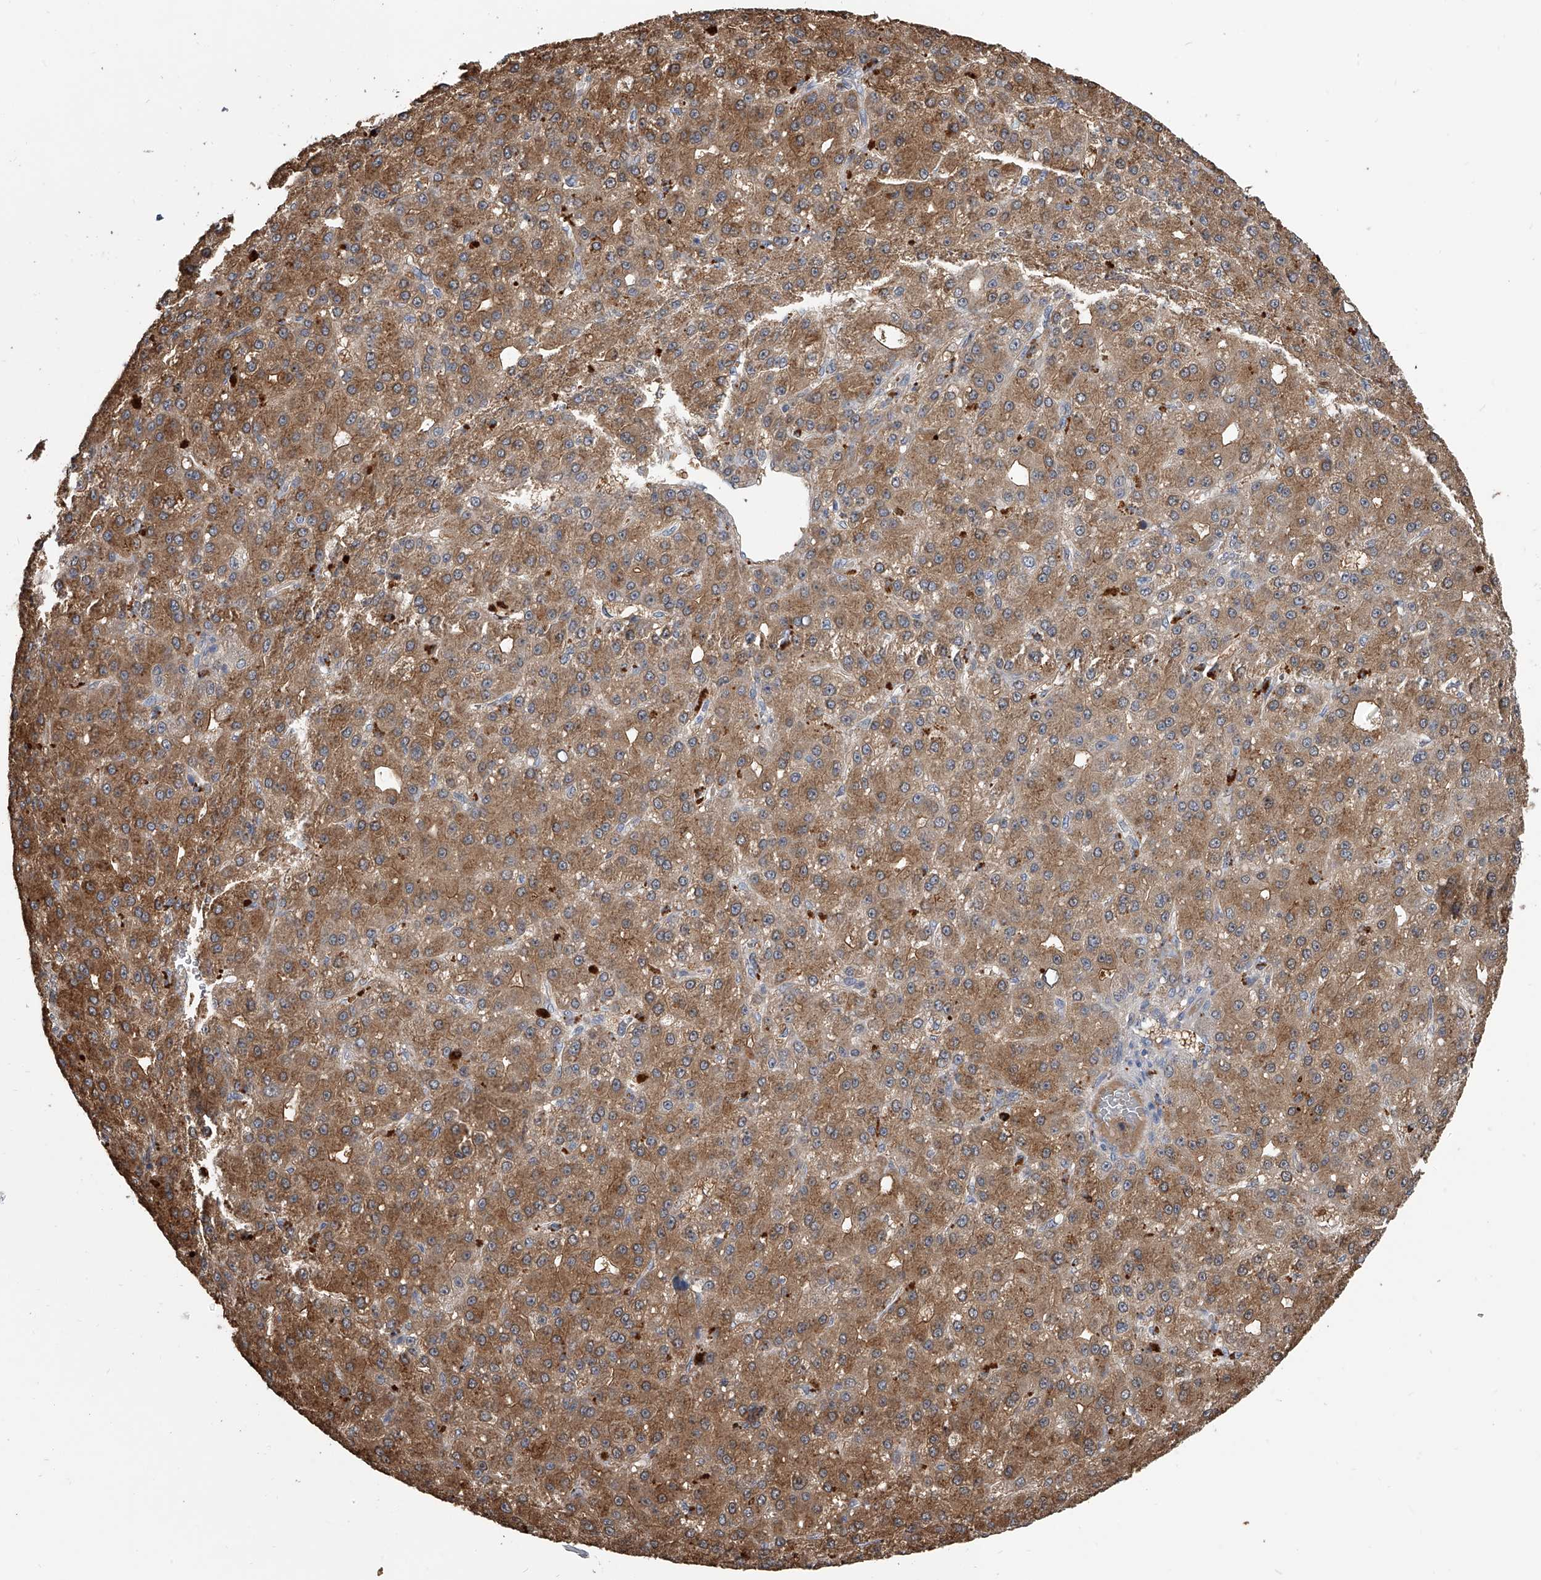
{"staining": {"intensity": "moderate", "quantity": ">75%", "location": "cytoplasmic/membranous"}, "tissue": "liver cancer", "cell_type": "Tumor cells", "image_type": "cancer", "snomed": [{"axis": "morphology", "description": "Carcinoma, Hepatocellular, NOS"}, {"axis": "topography", "description": "Liver"}], "caption": "Immunohistochemical staining of liver cancer (hepatocellular carcinoma) exhibits moderate cytoplasmic/membranous protein expression in about >75% of tumor cells.", "gene": "DOCK9", "patient": {"sex": "male", "age": 67}}